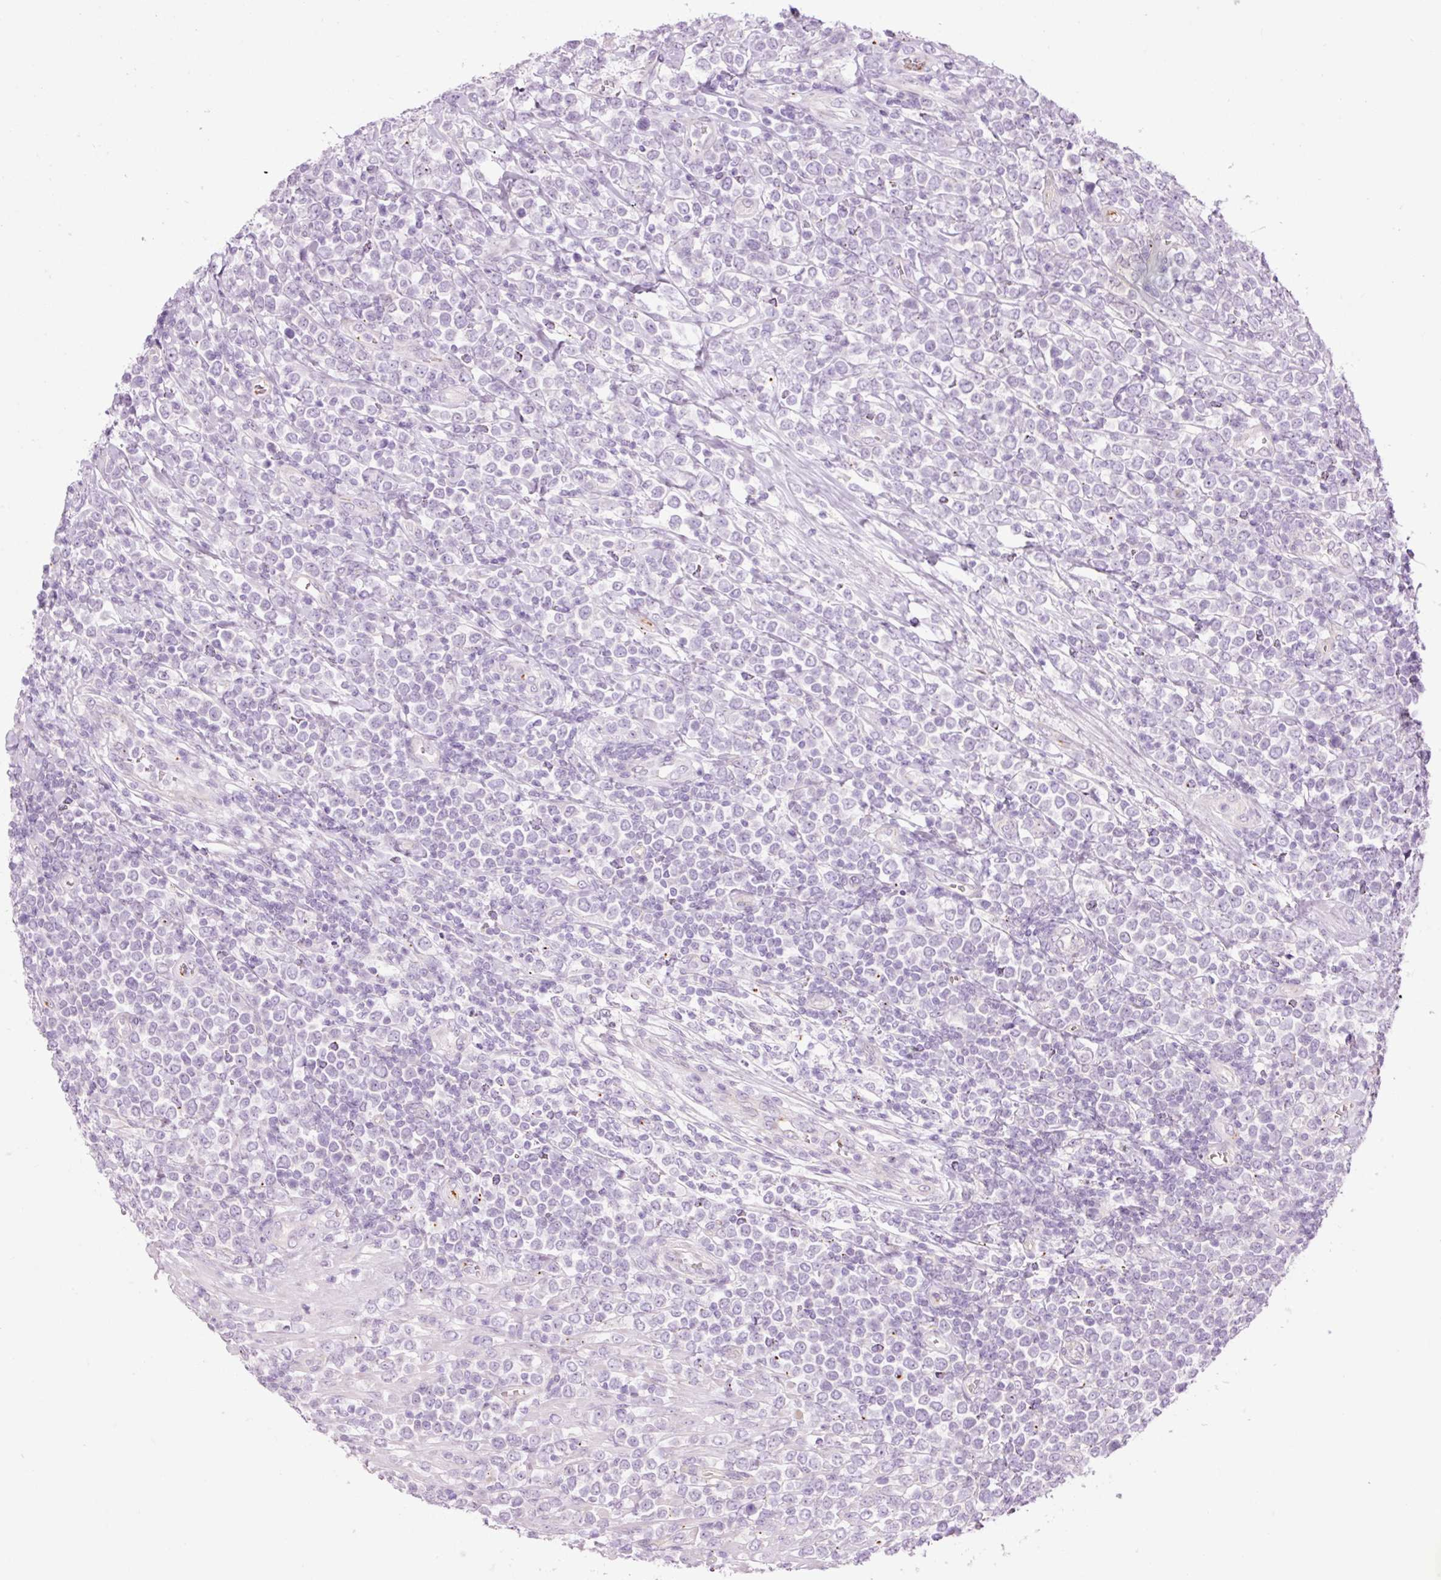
{"staining": {"intensity": "negative", "quantity": "none", "location": "none"}, "tissue": "lymphoma", "cell_type": "Tumor cells", "image_type": "cancer", "snomed": [{"axis": "morphology", "description": "Malignant lymphoma, non-Hodgkin's type, High grade"}, {"axis": "topography", "description": "Soft tissue"}], "caption": "DAB (3,3'-diaminobenzidine) immunohistochemical staining of lymphoma demonstrates no significant positivity in tumor cells. (Immunohistochemistry (ihc), brightfield microscopy, high magnification).", "gene": "HSPA4L", "patient": {"sex": "female", "age": 56}}